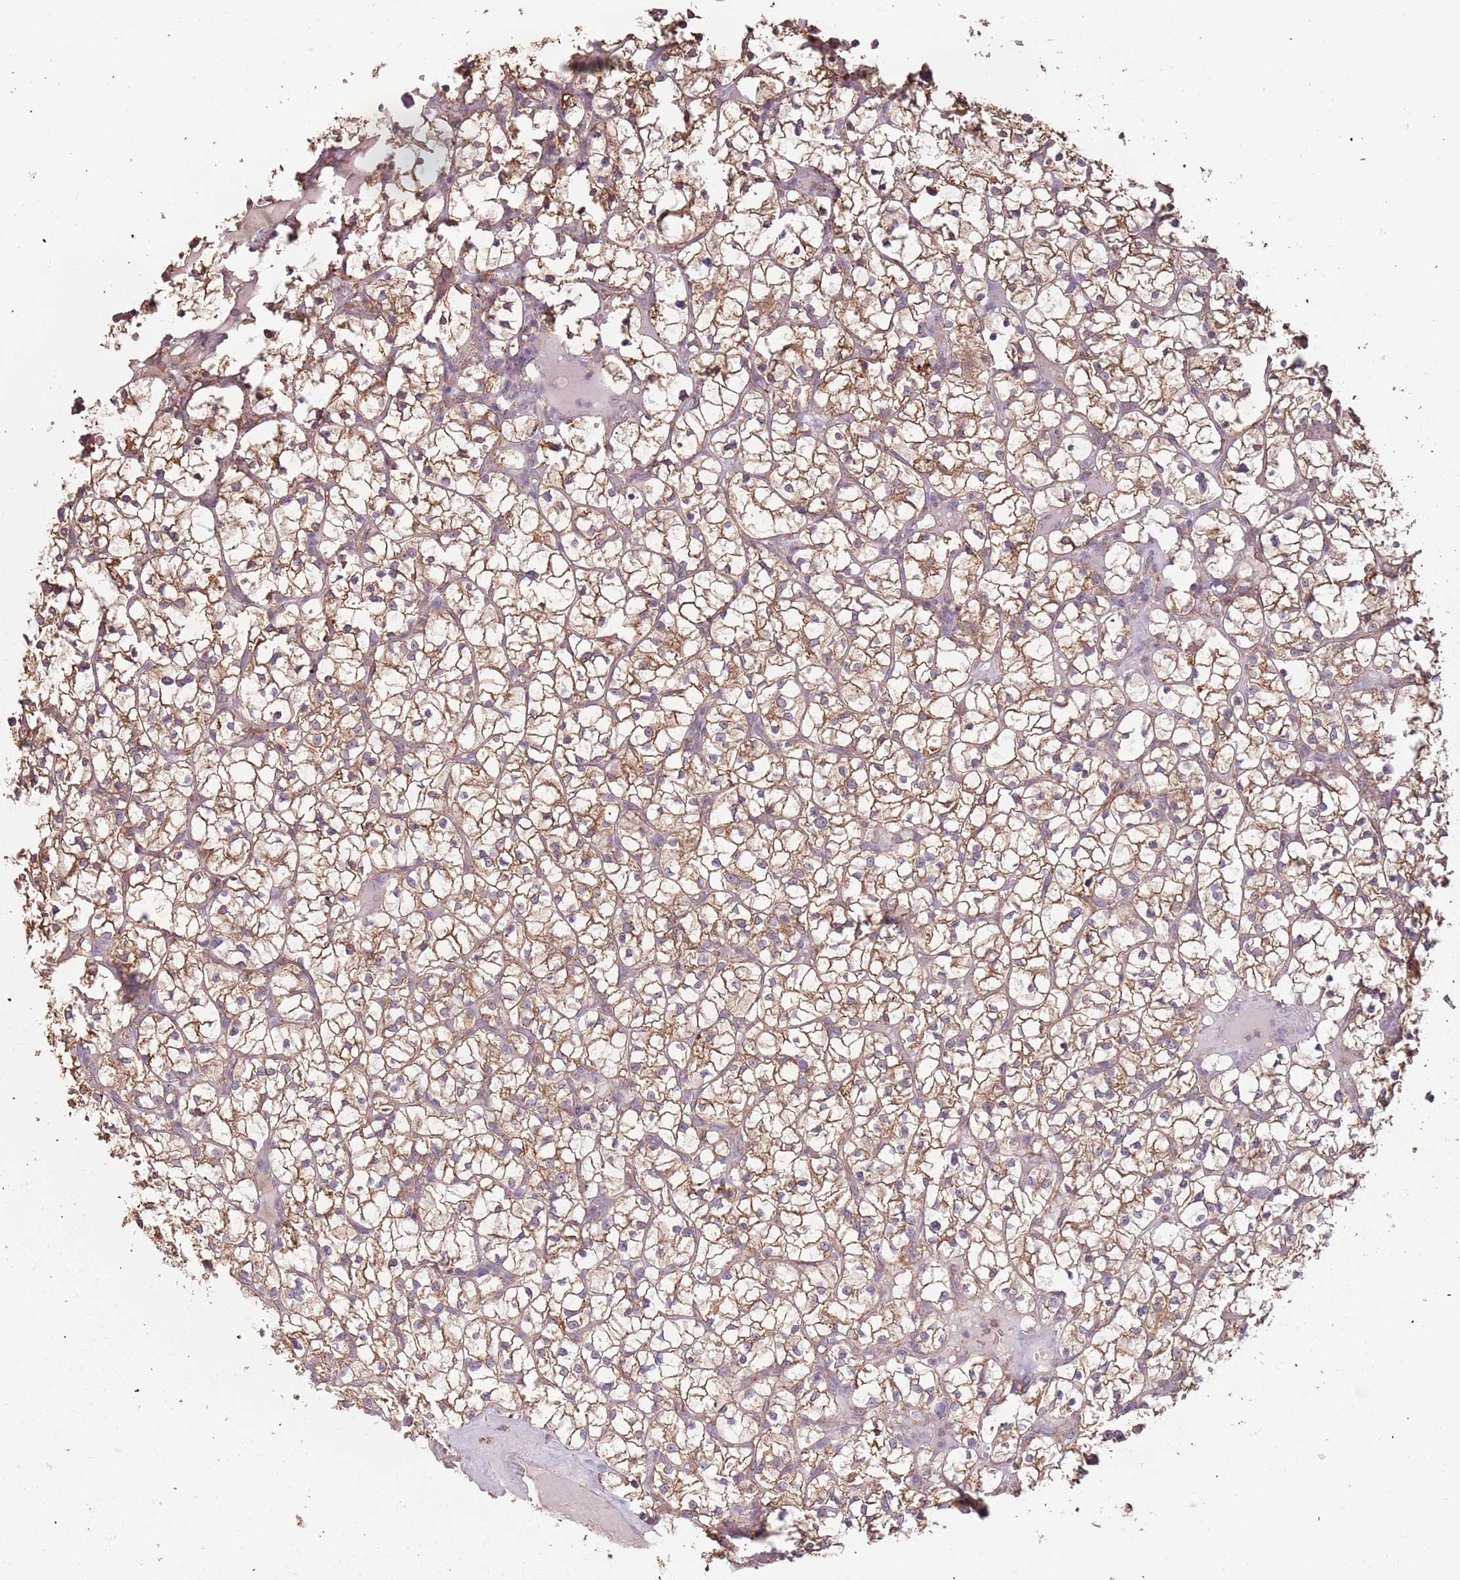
{"staining": {"intensity": "moderate", "quantity": ">75%", "location": "cytoplasmic/membranous"}, "tissue": "renal cancer", "cell_type": "Tumor cells", "image_type": "cancer", "snomed": [{"axis": "morphology", "description": "Adenocarcinoma, NOS"}, {"axis": "topography", "description": "Kidney"}], "caption": "Adenocarcinoma (renal) stained for a protein displays moderate cytoplasmic/membranous positivity in tumor cells.", "gene": "ATOSB", "patient": {"sex": "female", "age": 64}}